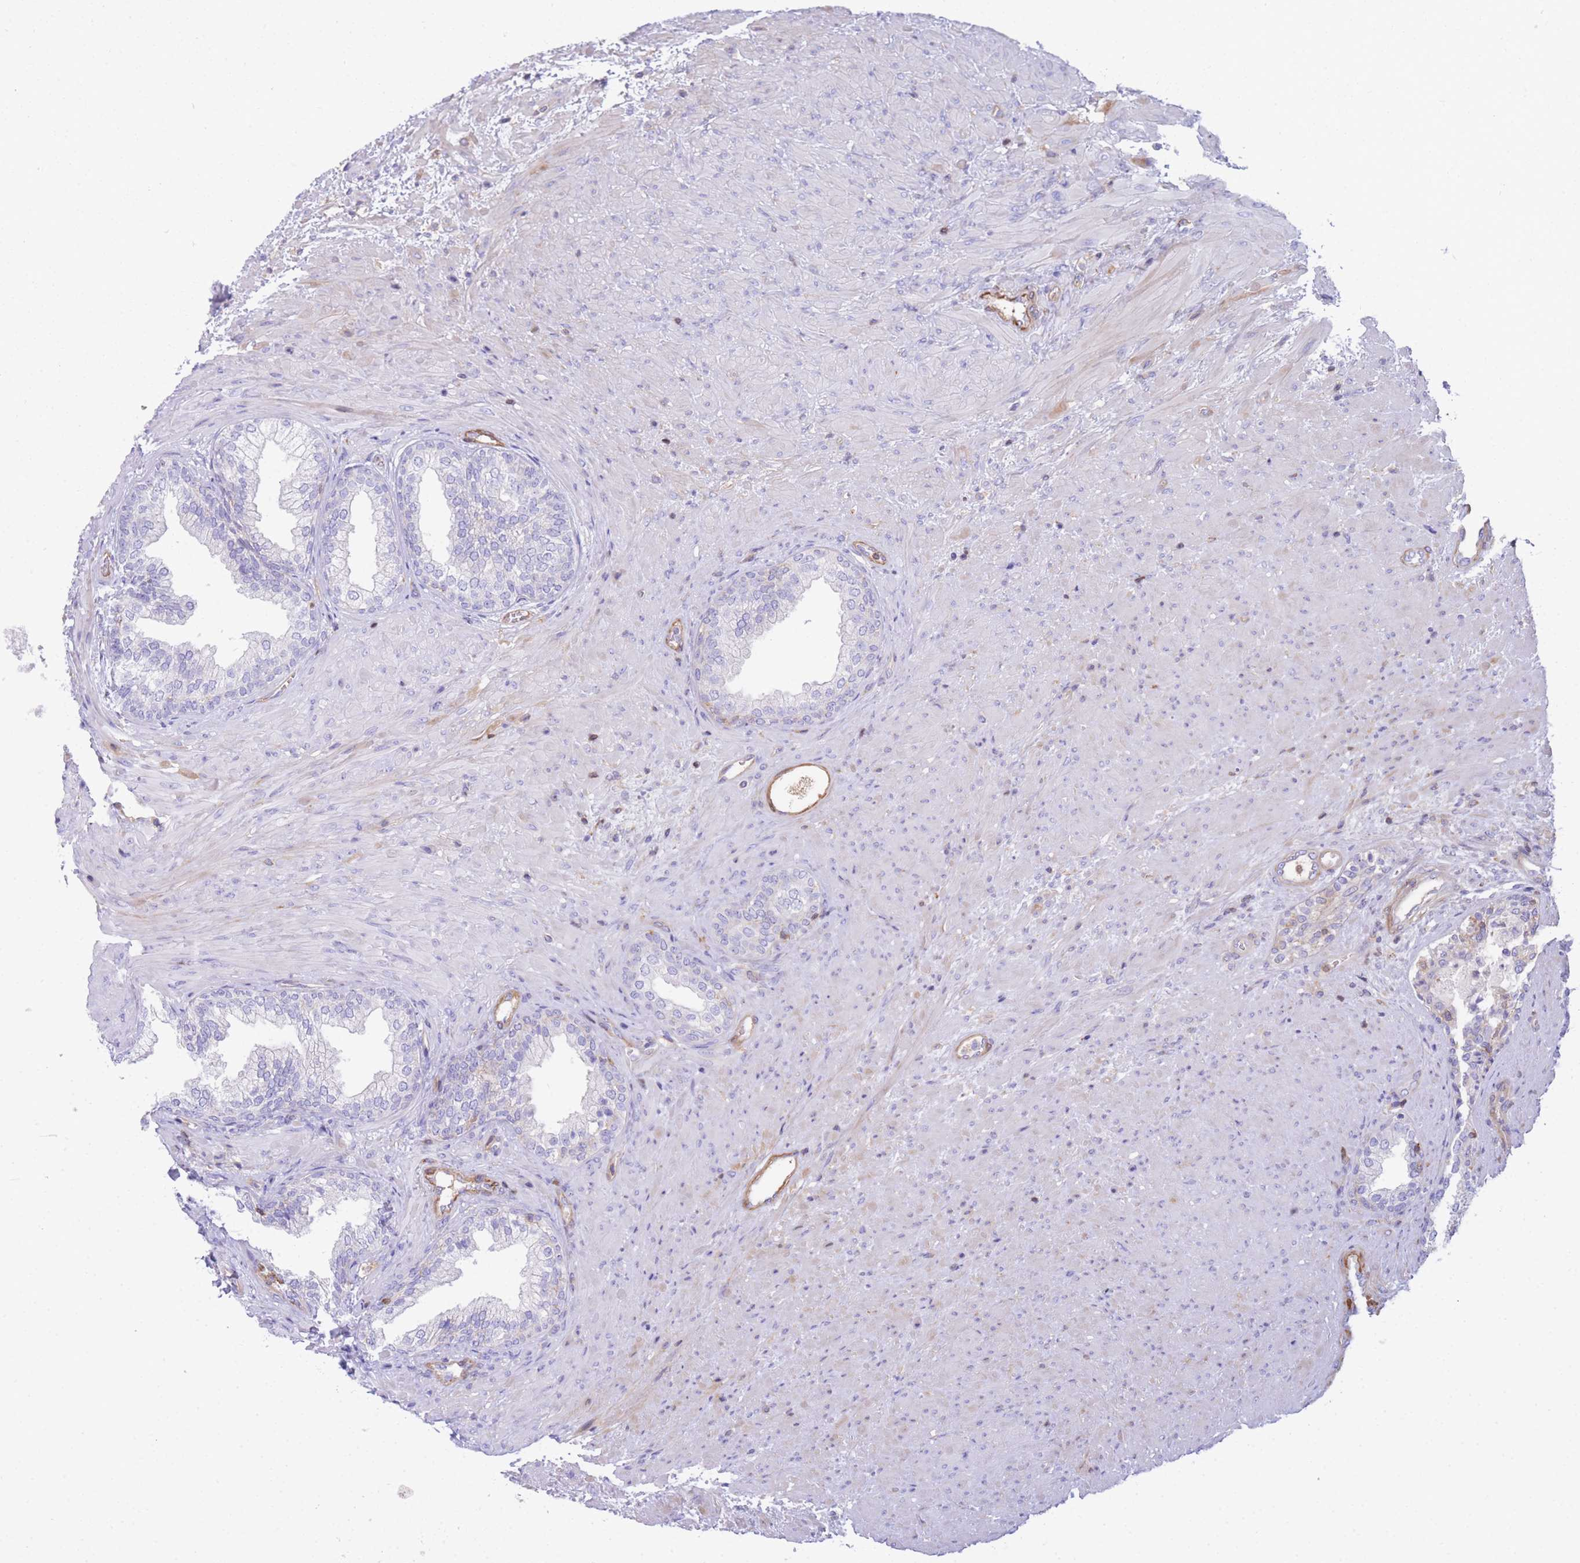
{"staining": {"intensity": "negative", "quantity": "none", "location": "none"}, "tissue": "prostate", "cell_type": "Glandular cells", "image_type": "normal", "snomed": [{"axis": "morphology", "description": "Normal tissue, NOS"}, {"axis": "topography", "description": "Prostate"}], "caption": "Protein analysis of normal prostate demonstrates no significant positivity in glandular cells.", "gene": "FBN3", "patient": {"sex": "male", "age": 76}}